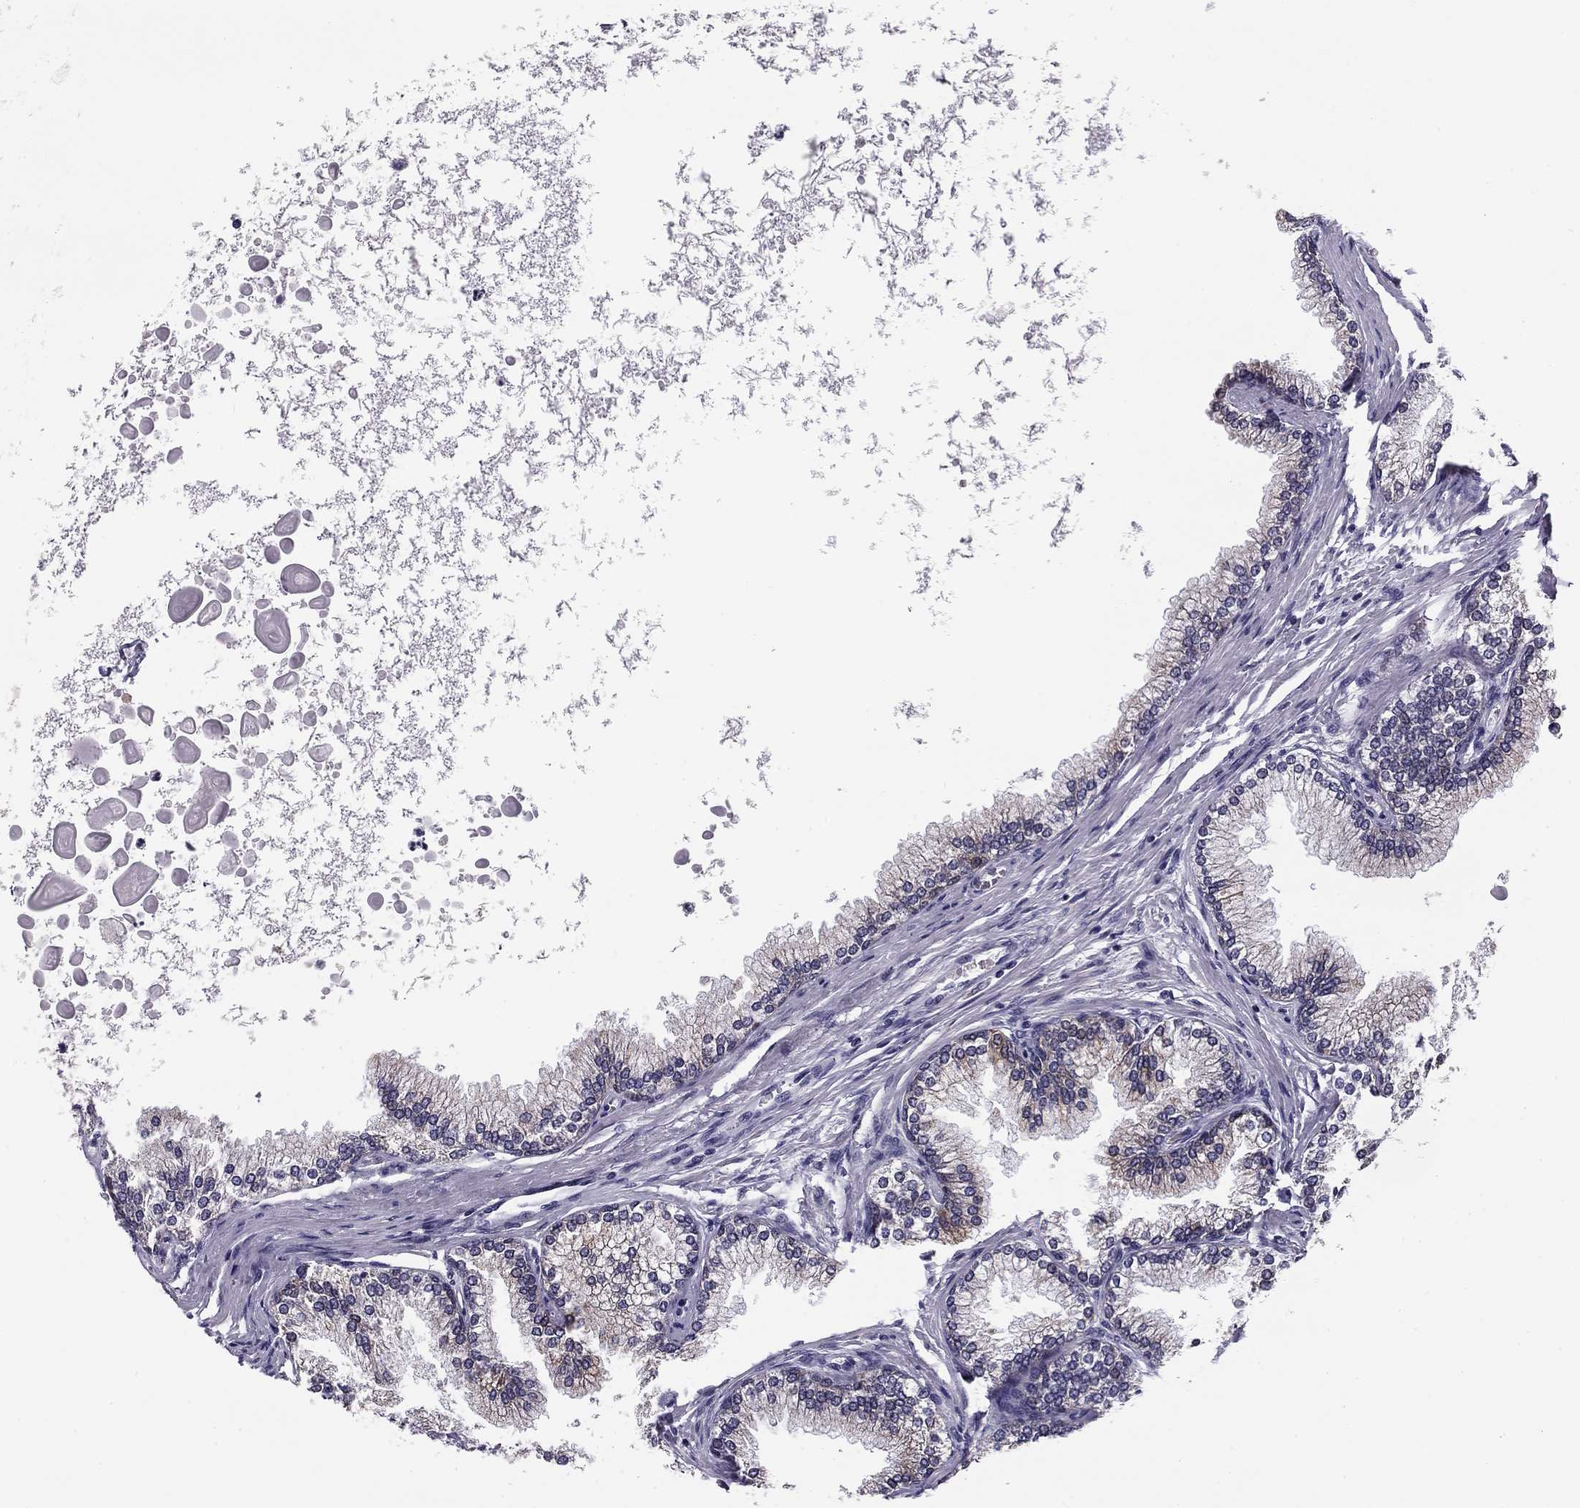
{"staining": {"intensity": "moderate", "quantity": "<25%", "location": "cytoplasmic/membranous"}, "tissue": "prostate", "cell_type": "Glandular cells", "image_type": "normal", "snomed": [{"axis": "morphology", "description": "Normal tissue, NOS"}, {"axis": "topography", "description": "Prostate"}], "caption": "Protein staining by immunohistochemistry demonstrates moderate cytoplasmic/membranous positivity in about <25% of glandular cells in benign prostate.", "gene": "TMED3", "patient": {"sex": "male", "age": 72}}